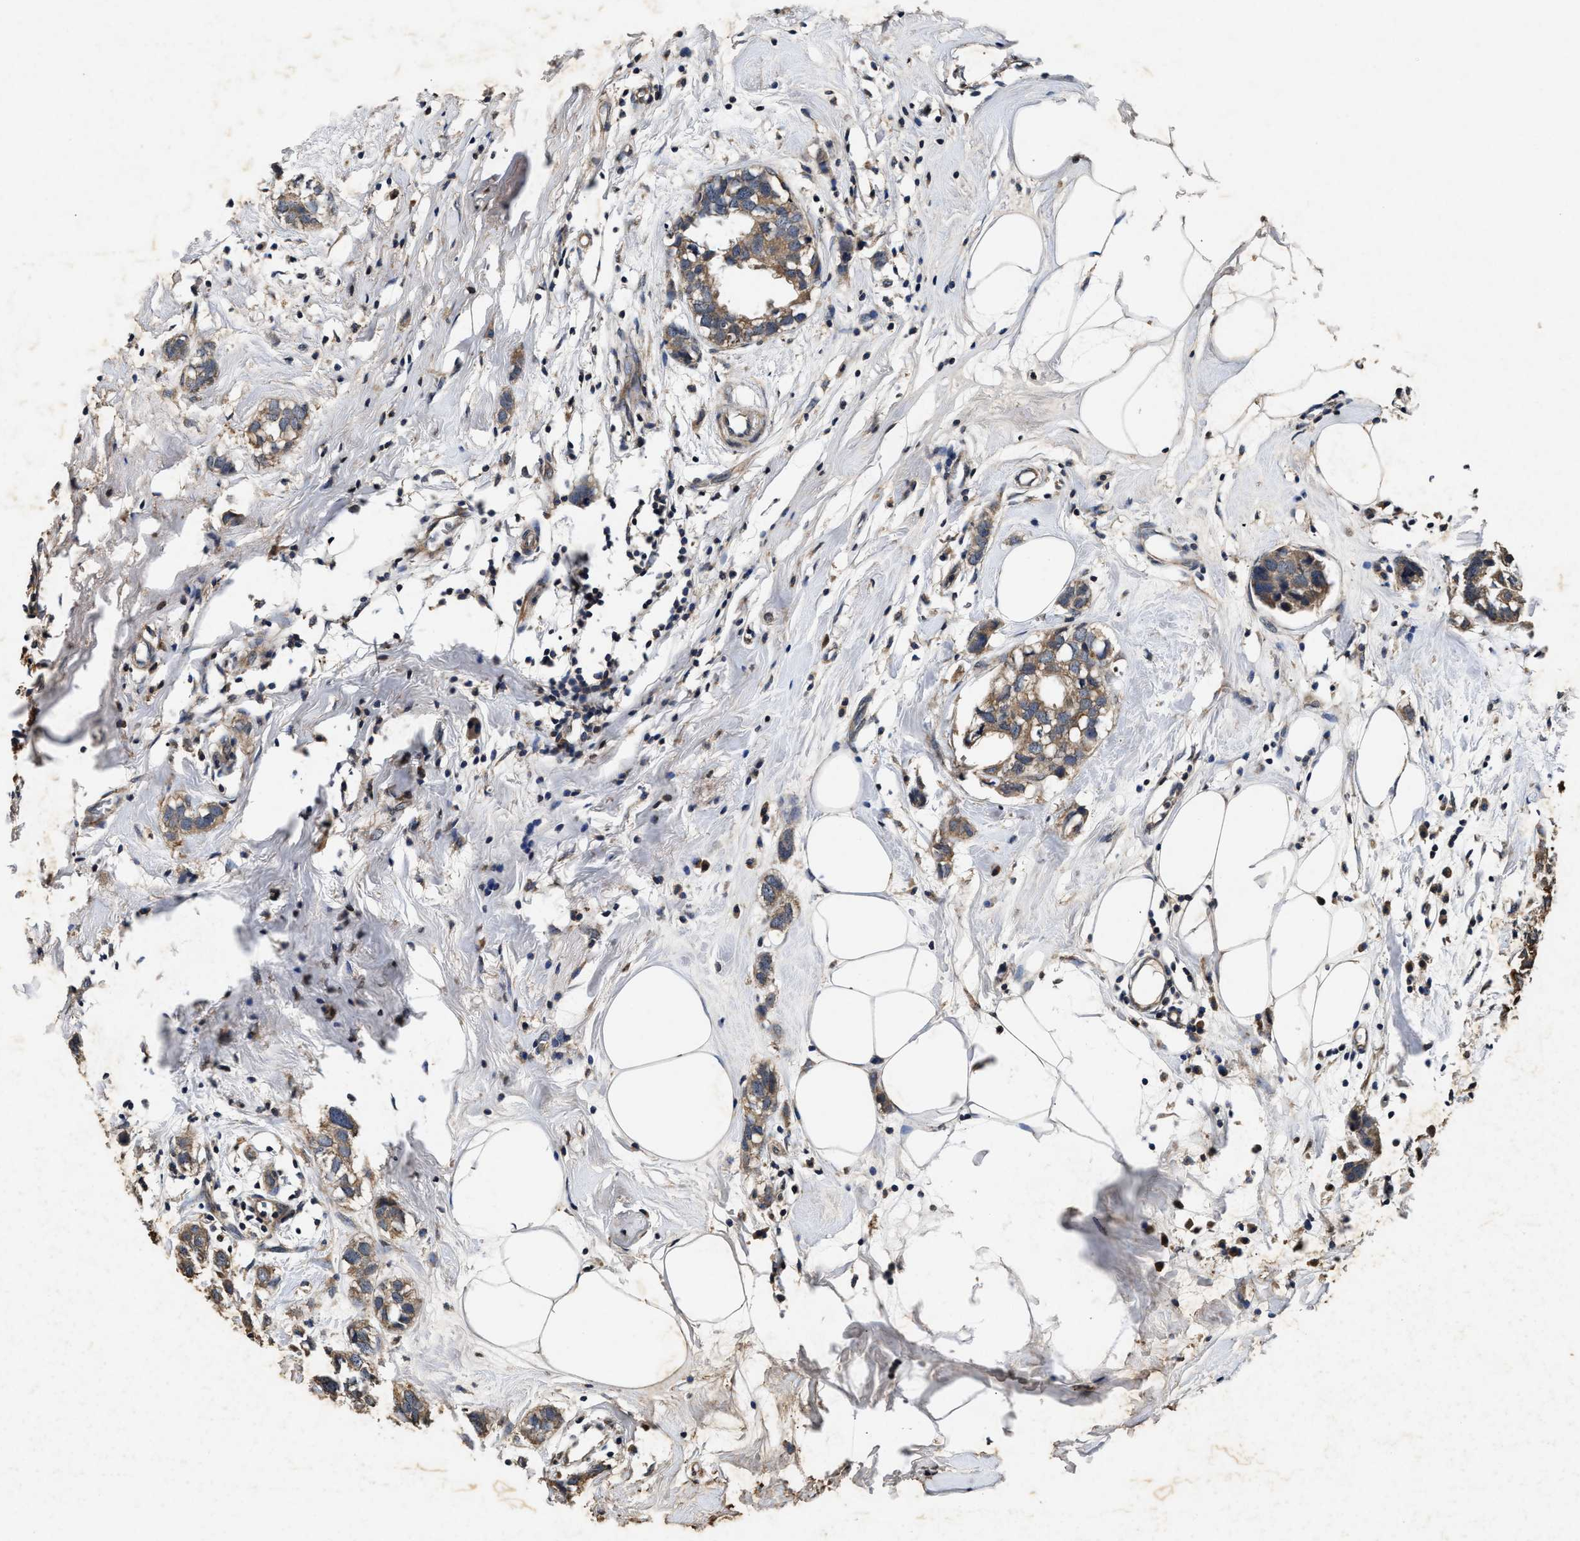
{"staining": {"intensity": "moderate", "quantity": ">75%", "location": "cytoplasmic/membranous"}, "tissue": "breast cancer", "cell_type": "Tumor cells", "image_type": "cancer", "snomed": [{"axis": "morphology", "description": "Normal tissue, NOS"}, {"axis": "morphology", "description": "Duct carcinoma"}, {"axis": "topography", "description": "Breast"}], "caption": "Breast cancer (intraductal carcinoma) tissue demonstrates moderate cytoplasmic/membranous staining in approximately >75% of tumor cells, visualized by immunohistochemistry.", "gene": "PDAP1", "patient": {"sex": "female", "age": 50}}